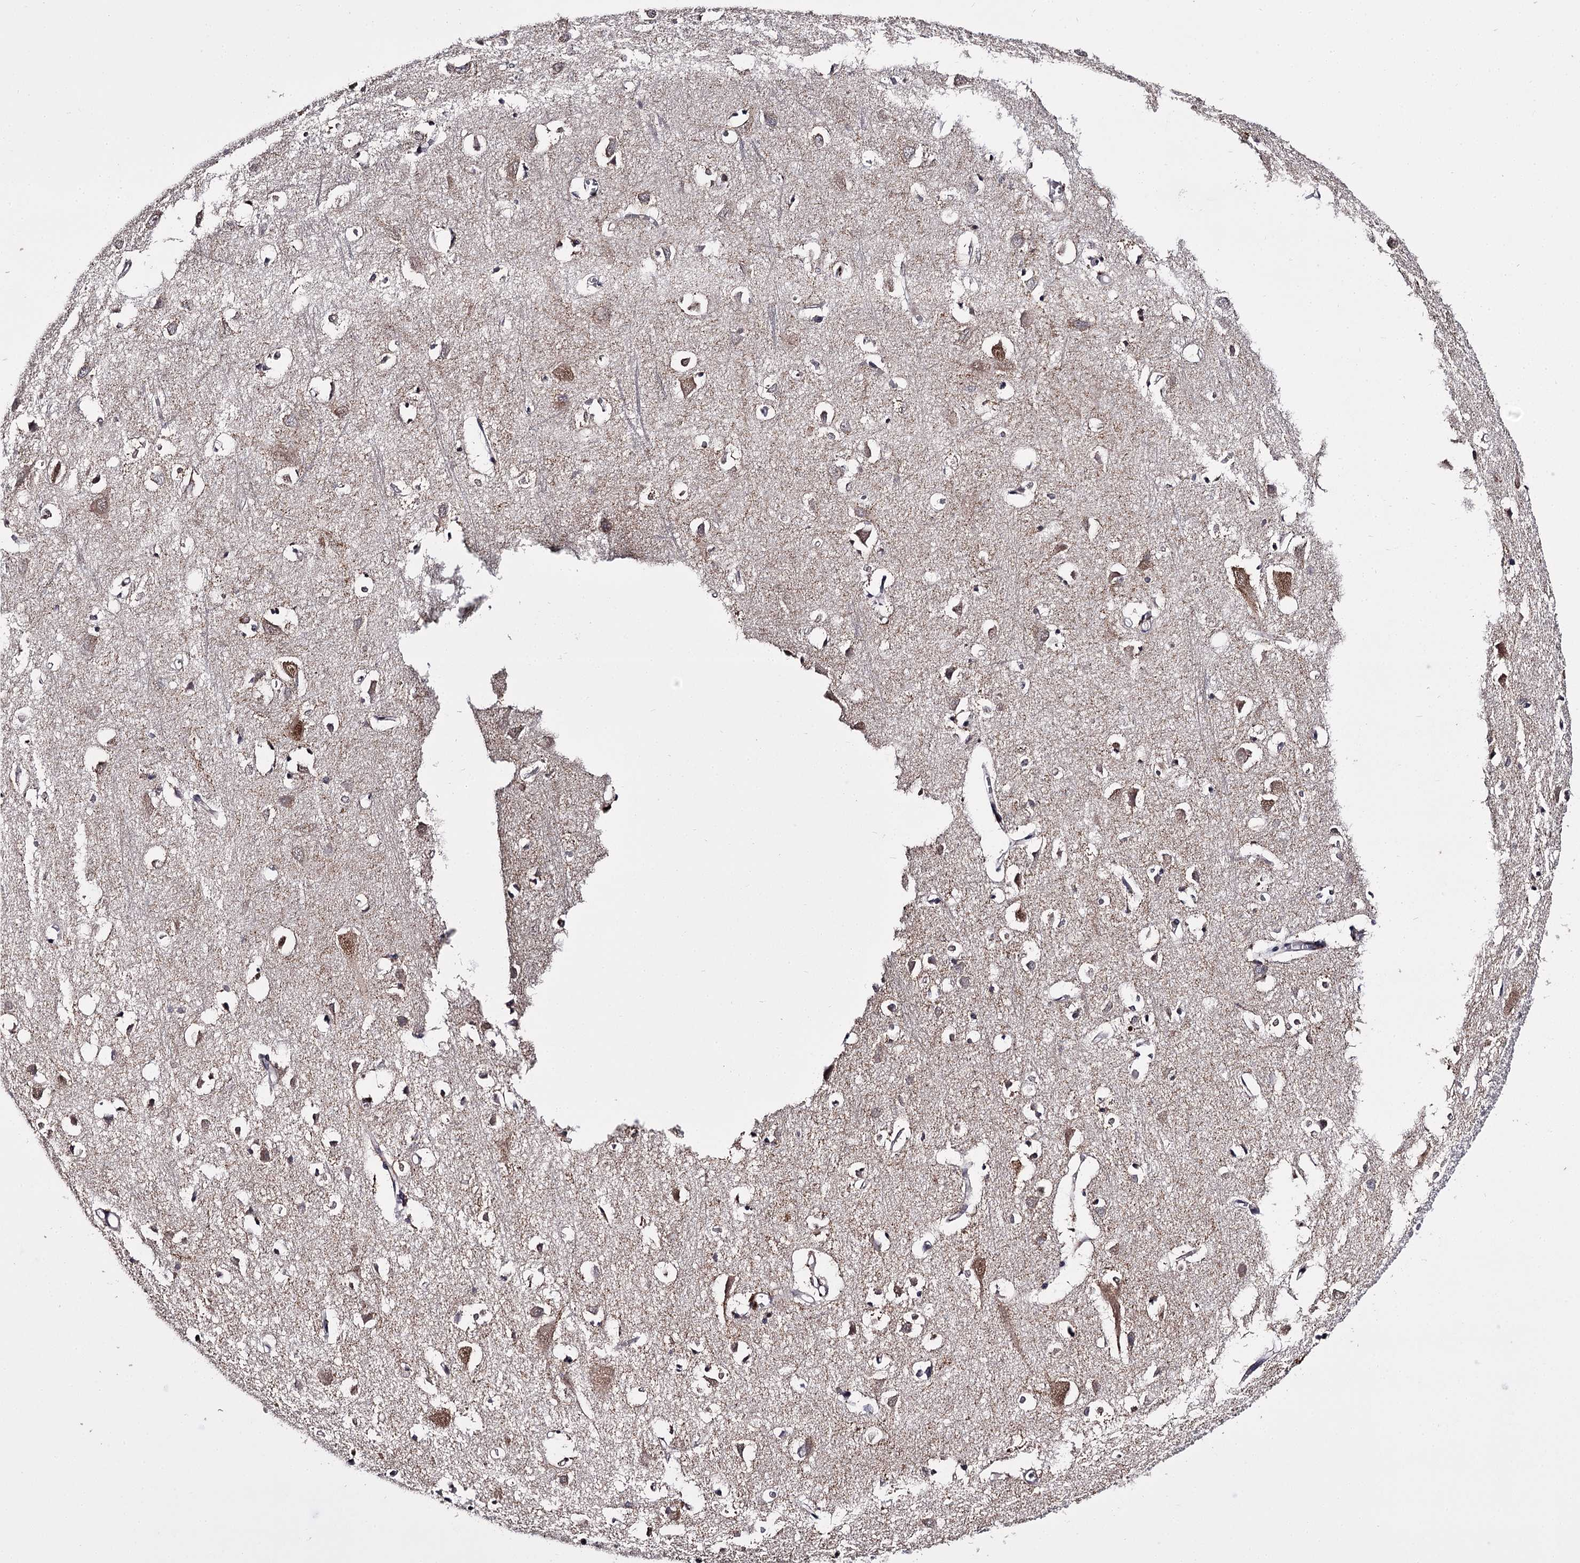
{"staining": {"intensity": "negative", "quantity": "none", "location": "none"}, "tissue": "cerebral cortex", "cell_type": "Endothelial cells", "image_type": "normal", "snomed": [{"axis": "morphology", "description": "Normal tissue, NOS"}, {"axis": "topography", "description": "Cerebral cortex"}], "caption": "An immunohistochemistry (IHC) image of unremarkable cerebral cortex is shown. There is no staining in endothelial cells of cerebral cortex.", "gene": "SLC32A1", "patient": {"sex": "female", "age": 64}}